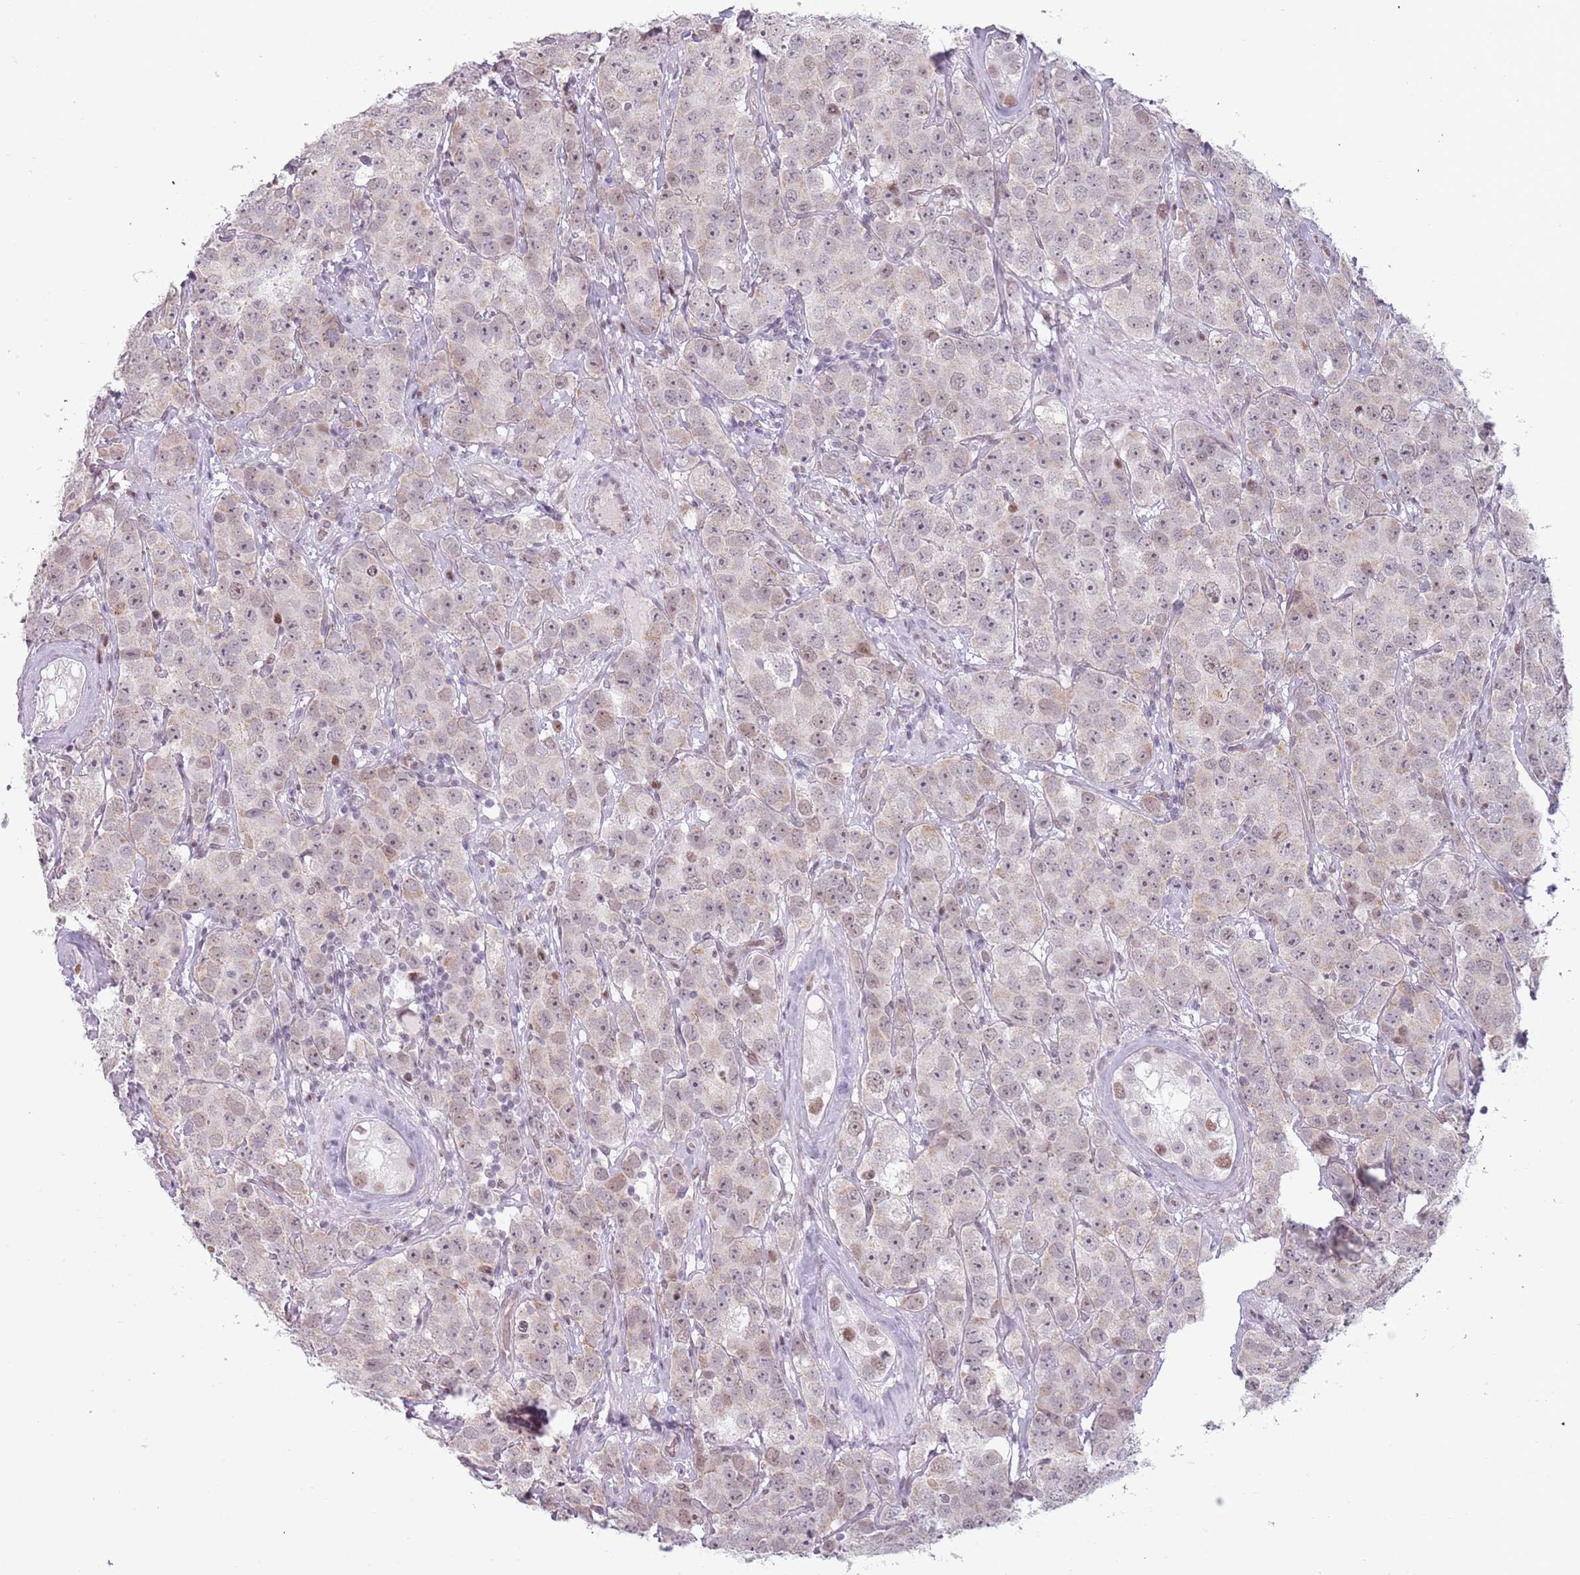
{"staining": {"intensity": "weak", "quantity": "25%-75%", "location": "nuclear"}, "tissue": "testis cancer", "cell_type": "Tumor cells", "image_type": "cancer", "snomed": [{"axis": "morphology", "description": "Seminoma, NOS"}, {"axis": "topography", "description": "Testis"}], "caption": "A micrograph of human testis cancer (seminoma) stained for a protein displays weak nuclear brown staining in tumor cells. (brown staining indicates protein expression, while blue staining denotes nuclei).", "gene": "REXO4", "patient": {"sex": "male", "age": 28}}